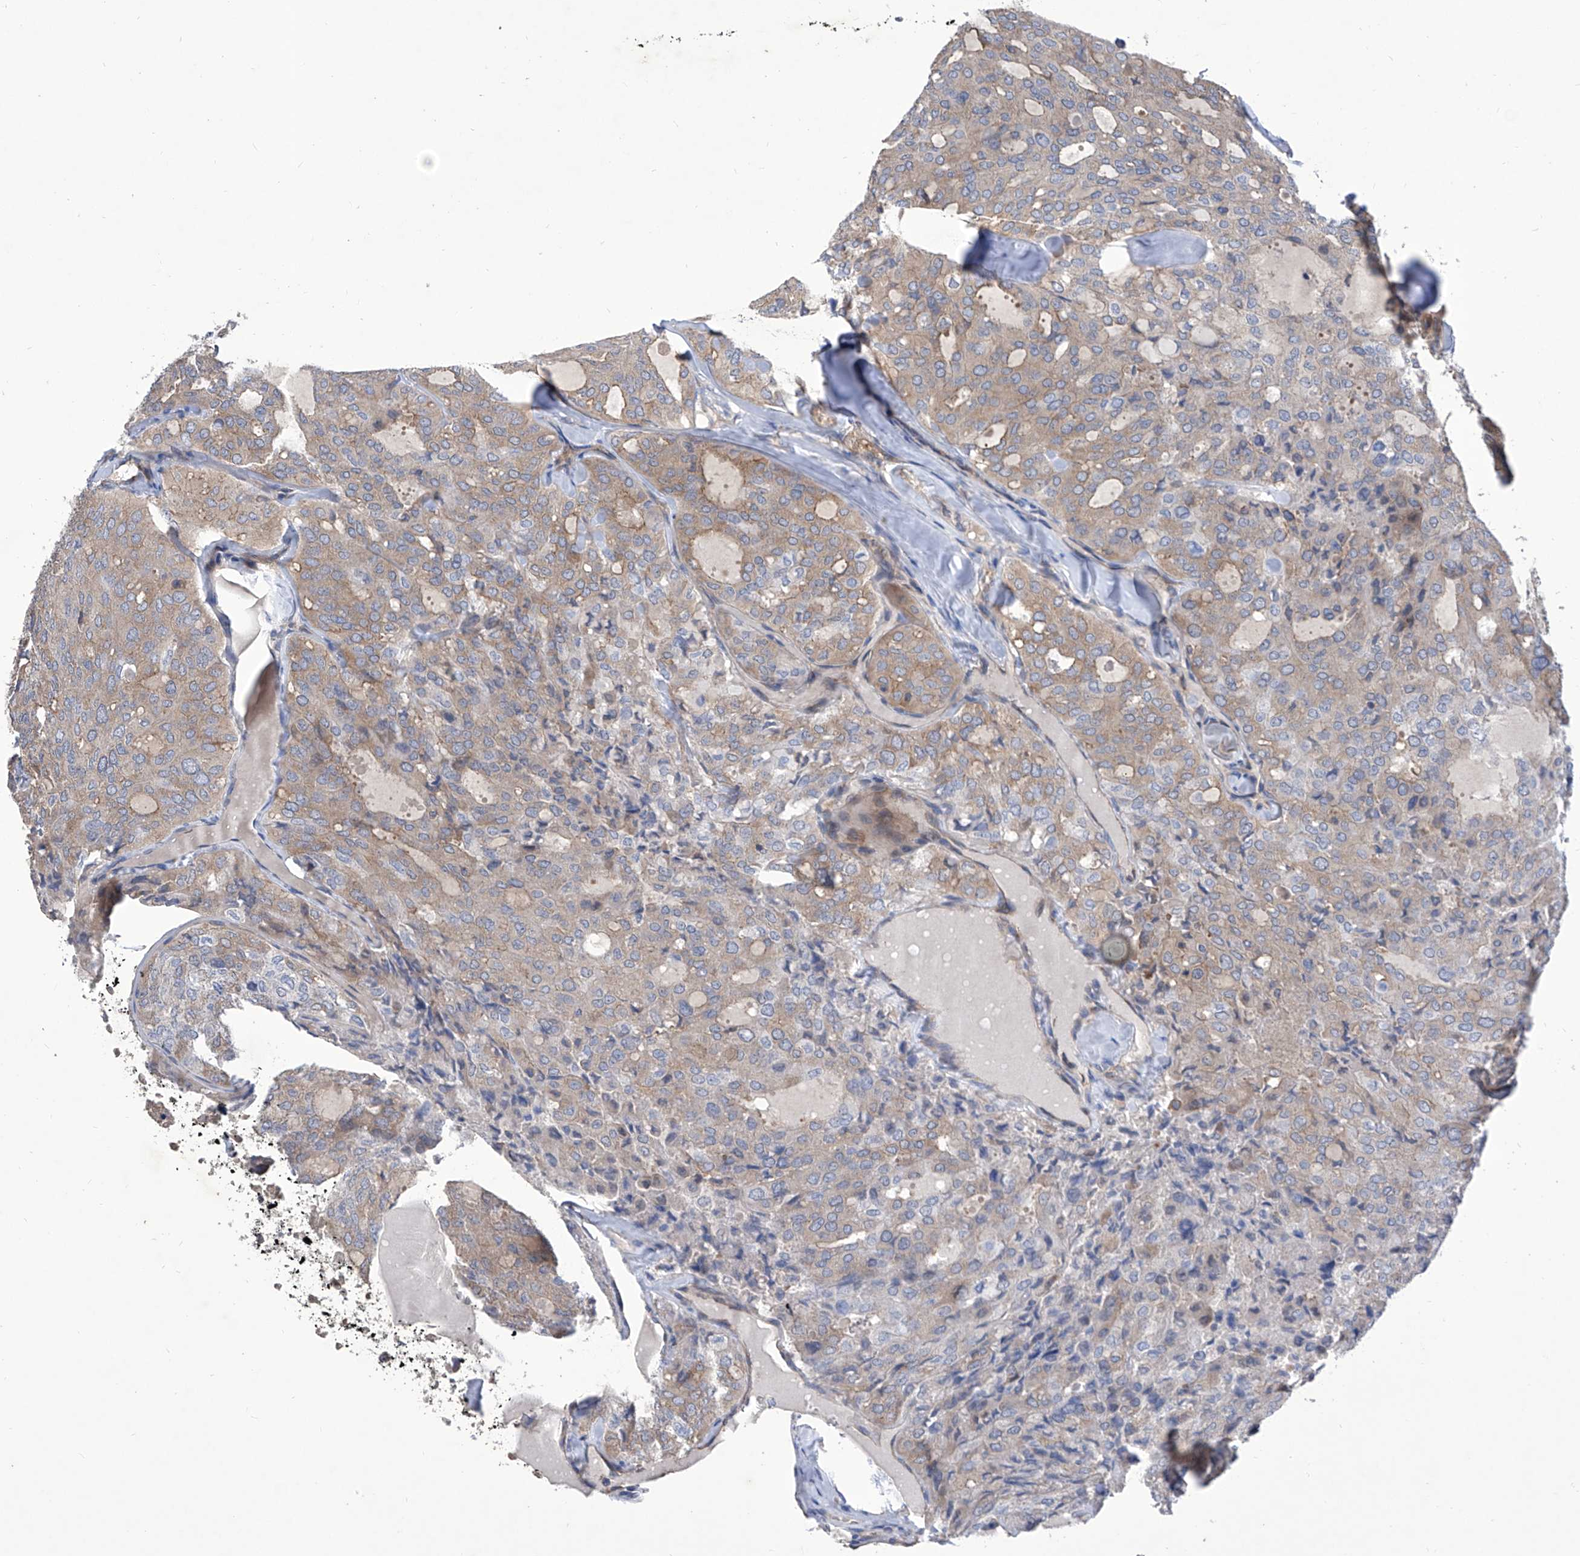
{"staining": {"intensity": "weak", "quantity": "25%-75%", "location": "cytoplasmic/membranous"}, "tissue": "thyroid cancer", "cell_type": "Tumor cells", "image_type": "cancer", "snomed": [{"axis": "morphology", "description": "Follicular adenoma carcinoma, NOS"}, {"axis": "topography", "description": "Thyroid gland"}], "caption": "Immunohistochemistry micrograph of neoplastic tissue: thyroid cancer (follicular adenoma carcinoma) stained using immunohistochemistry (IHC) shows low levels of weak protein expression localized specifically in the cytoplasmic/membranous of tumor cells, appearing as a cytoplasmic/membranous brown color.", "gene": "TJAP1", "patient": {"sex": "male", "age": 75}}